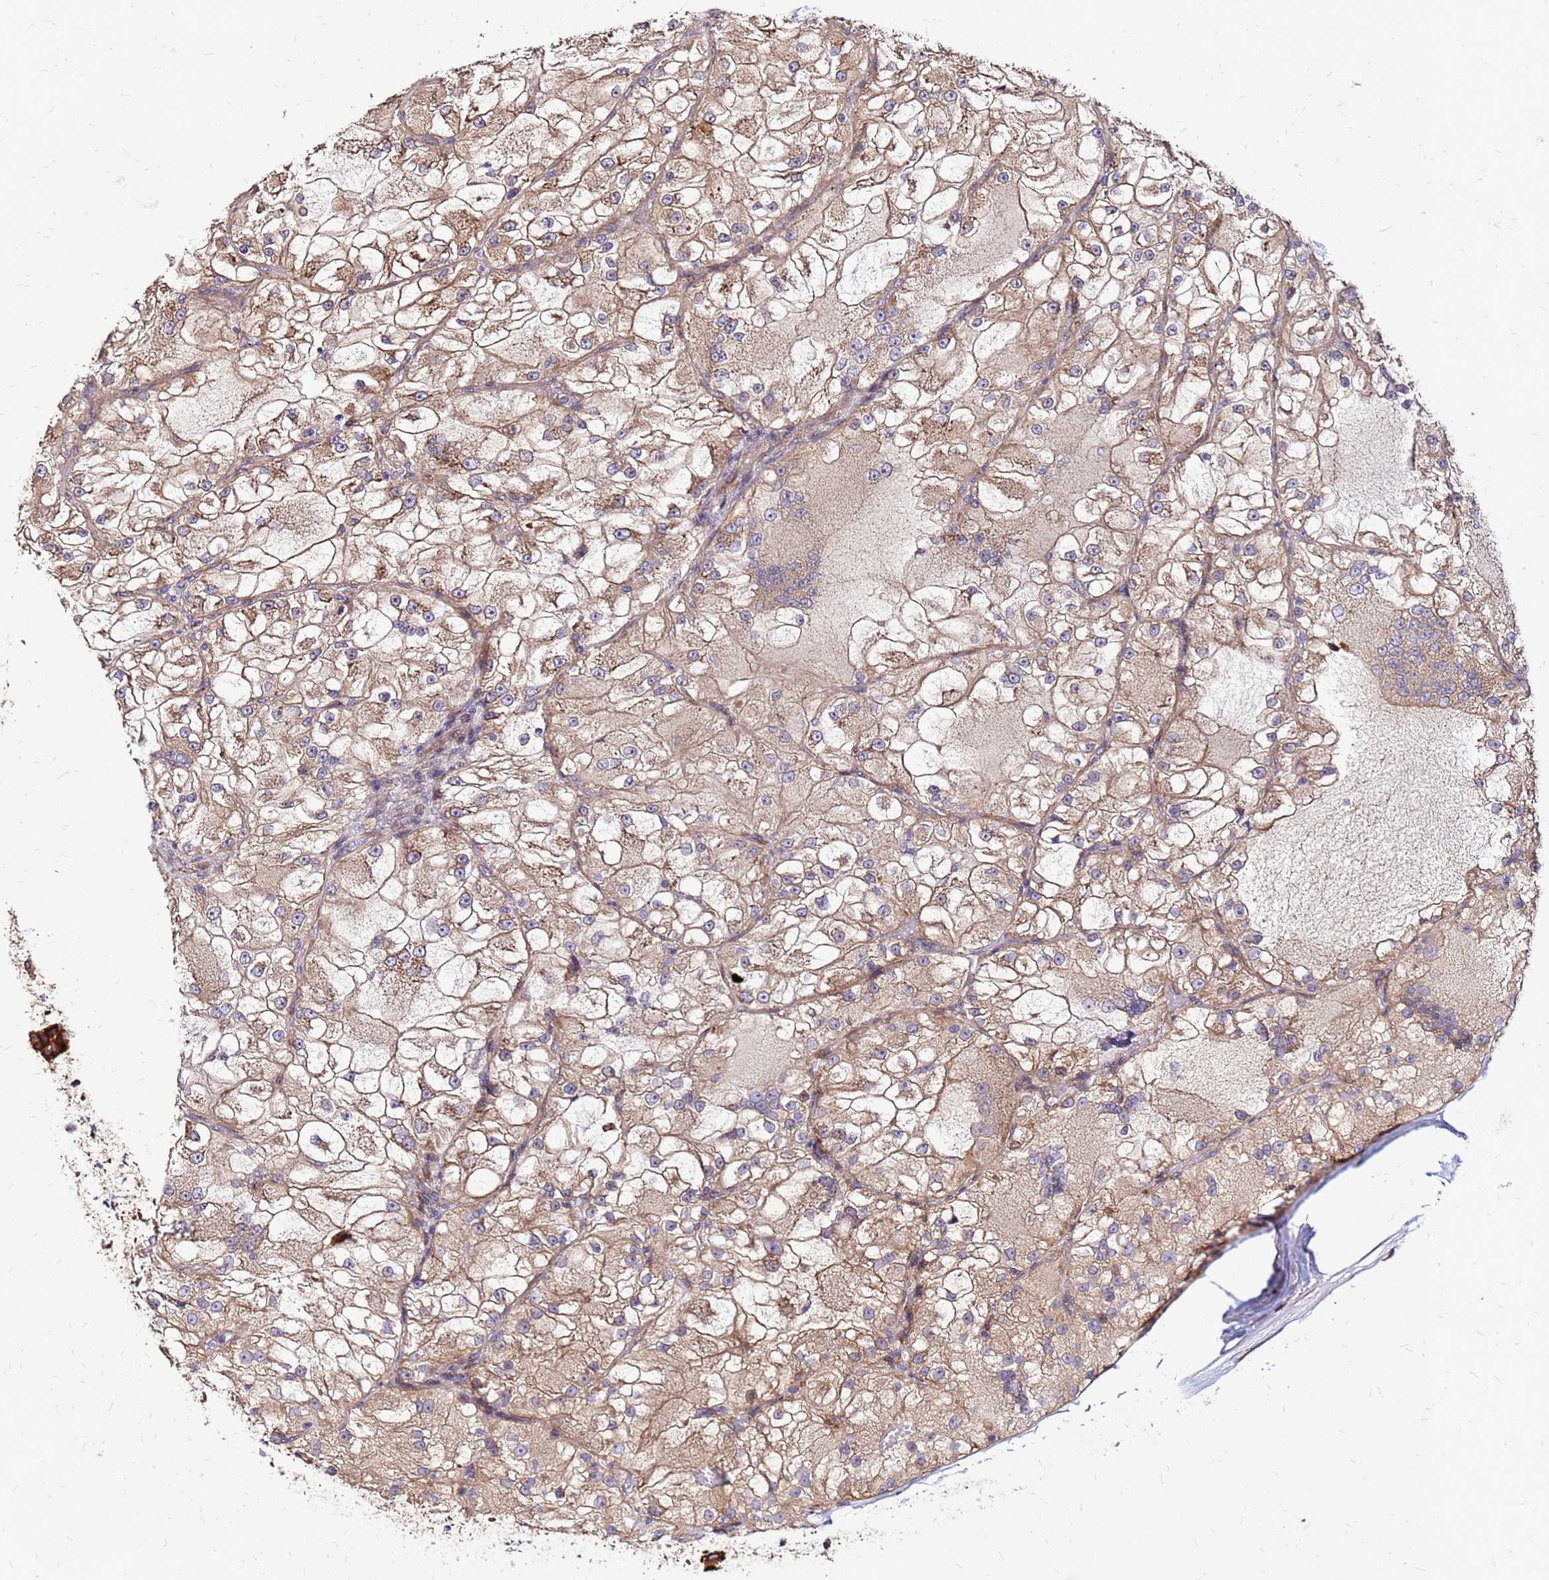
{"staining": {"intensity": "weak", "quantity": ">75%", "location": "cytoplasmic/membranous"}, "tissue": "renal cancer", "cell_type": "Tumor cells", "image_type": "cancer", "snomed": [{"axis": "morphology", "description": "Adenocarcinoma, NOS"}, {"axis": "topography", "description": "Kidney"}], "caption": "Renal adenocarcinoma tissue reveals weak cytoplasmic/membranous positivity in about >75% of tumor cells, visualized by immunohistochemistry. The staining was performed using DAB, with brown indicating positive protein expression. Nuclei are stained blue with hematoxylin.", "gene": "VMO1", "patient": {"sex": "female", "age": 72}}